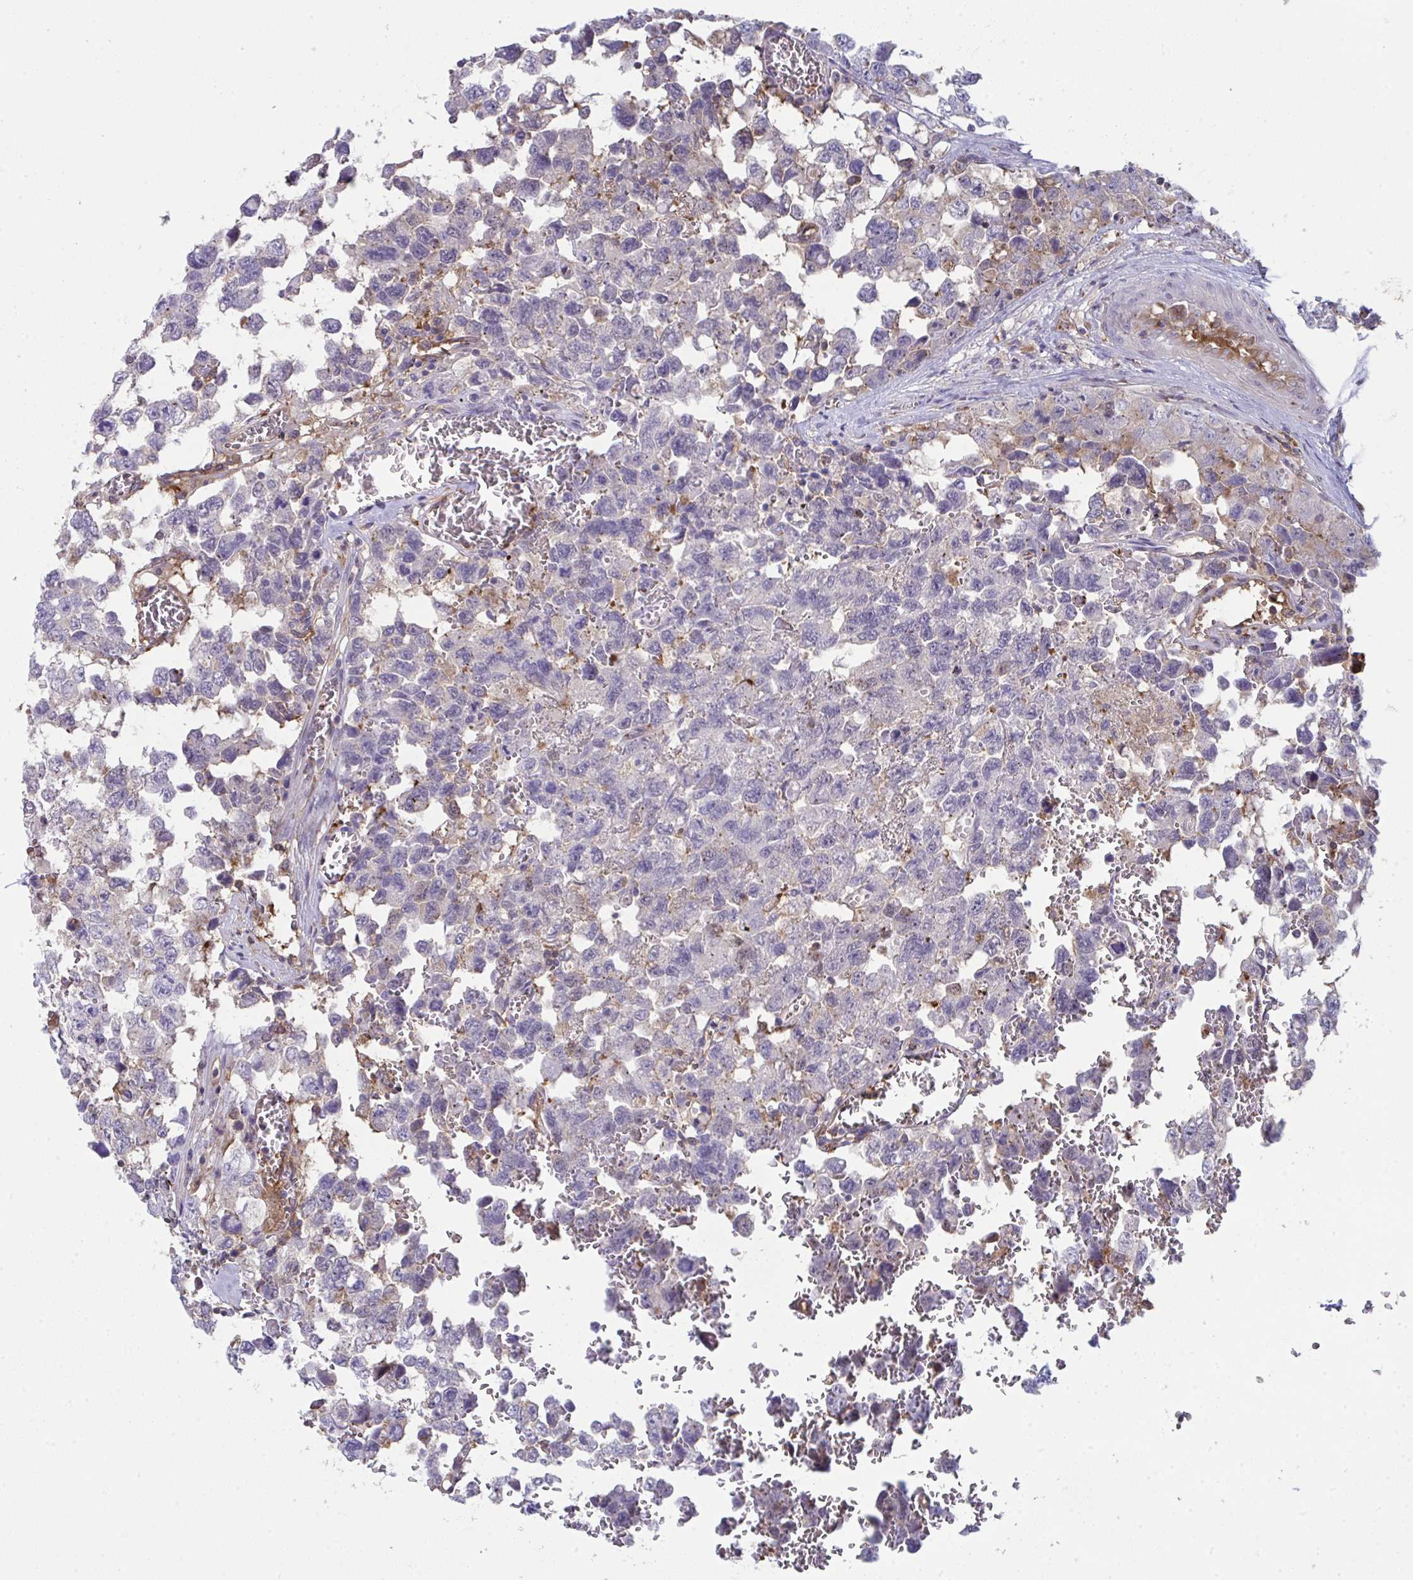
{"staining": {"intensity": "weak", "quantity": "<25%", "location": "cytoplasmic/membranous"}, "tissue": "testis cancer", "cell_type": "Tumor cells", "image_type": "cancer", "snomed": [{"axis": "morphology", "description": "Carcinoma, Embryonal, NOS"}, {"axis": "topography", "description": "Testis"}], "caption": "The IHC histopathology image has no significant expression in tumor cells of testis embryonal carcinoma tissue. The staining is performed using DAB brown chromogen with nuclei counter-stained in using hematoxylin.", "gene": "ALDH16A1", "patient": {"sex": "male", "age": 18}}